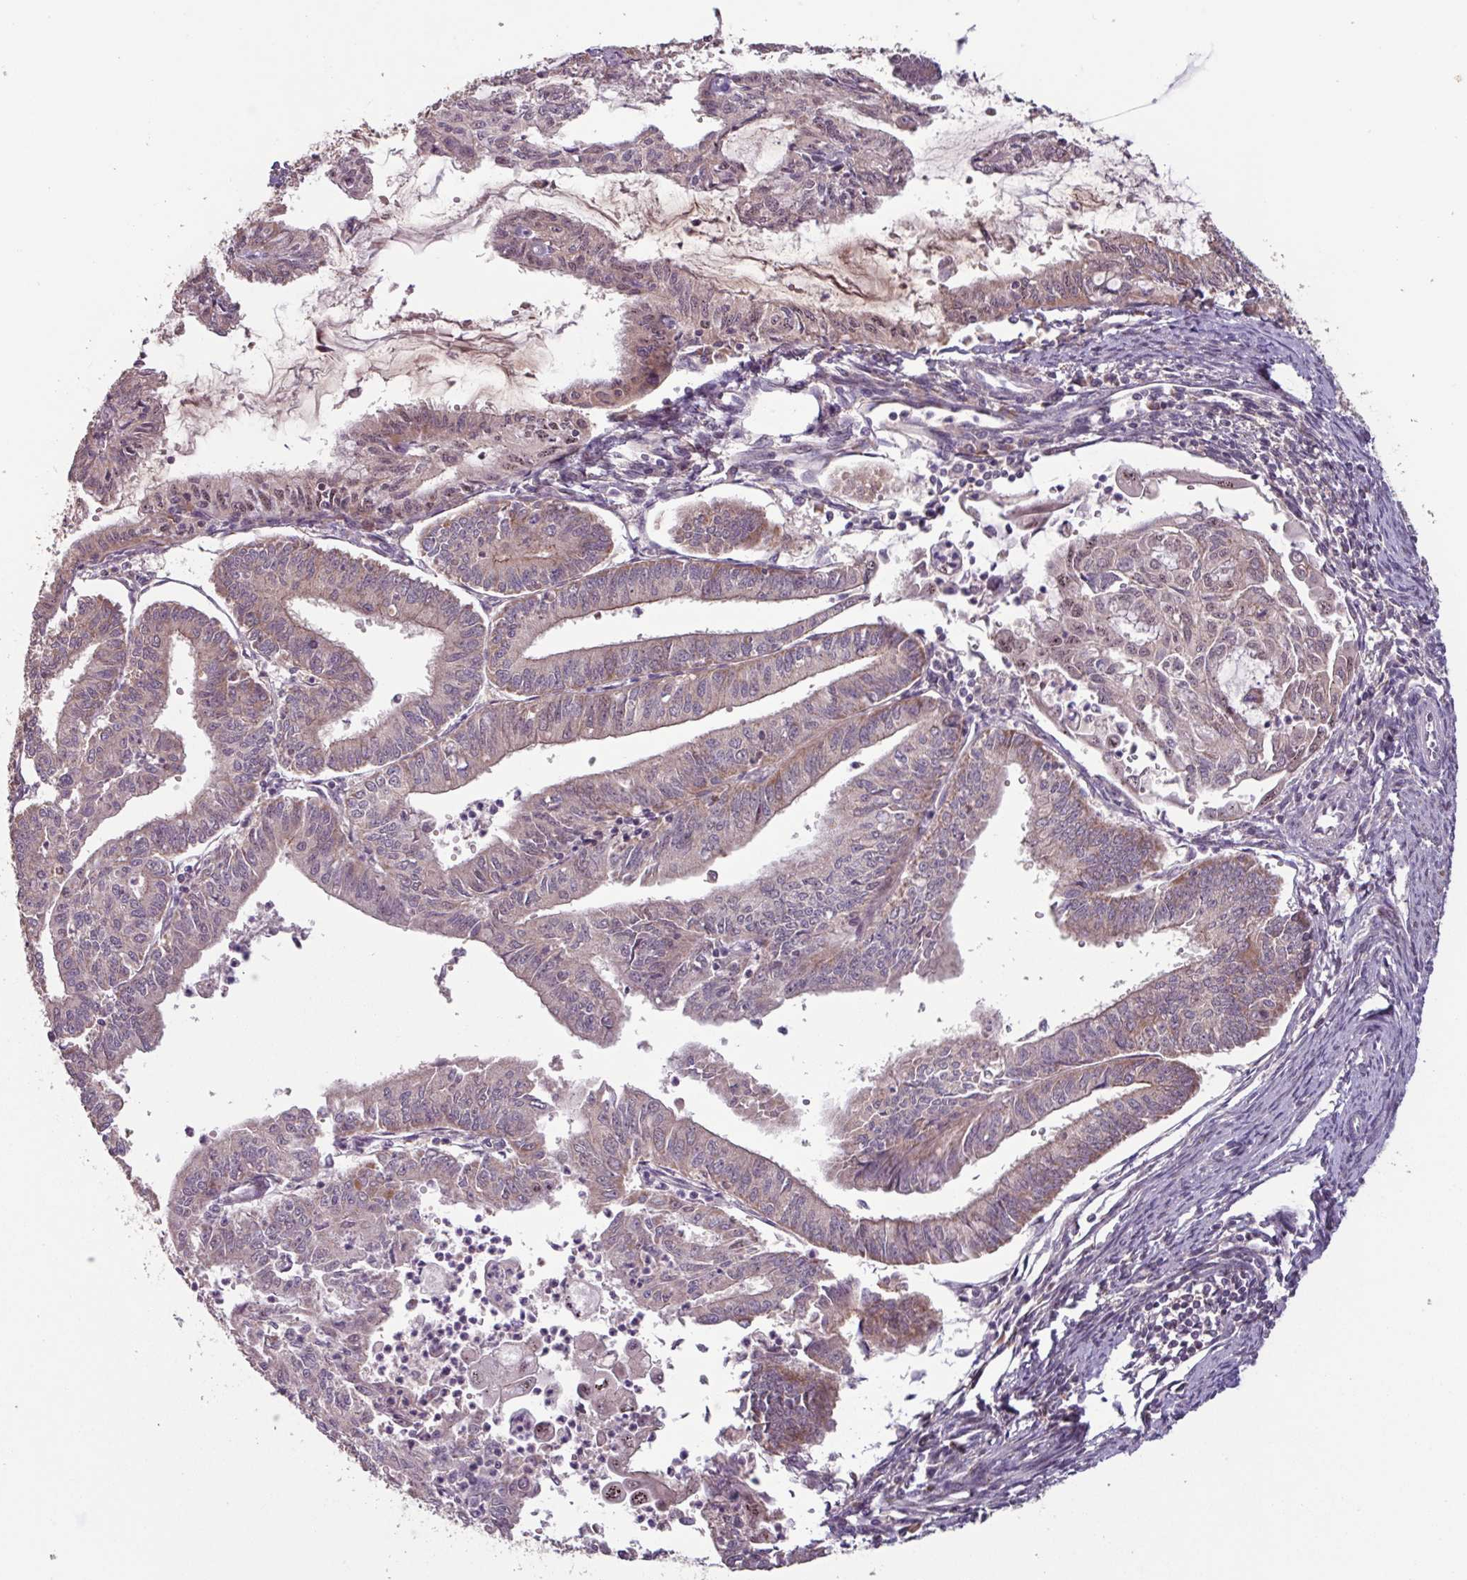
{"staining": {"intensity": "strong", "quantity": "25%-75%", "location": "cytoplasmic/membranous"}, "tissue": "endometrial cancer", "cell_type": "Tumor cells", "image_type": "cancer", "snomed": [{"axis": "morphology", "description": "Adenocarcinoma, NOS"}, {"axis": "topography", "description": "Endometrium"}], "caption": "Immunohistochemistry of human endometrial cancer shows high levels of strong cytoplasmic/membranous staining in about 25%-75% of tumor cells. (Stains: DAB (3,3'-diaminobenzidine) in brown, nuclei in blue, Microscopy: brightfield microscopy at high magnification).", "gene": "TMEM88", "patient": {"sex": "female", "age": 70}}